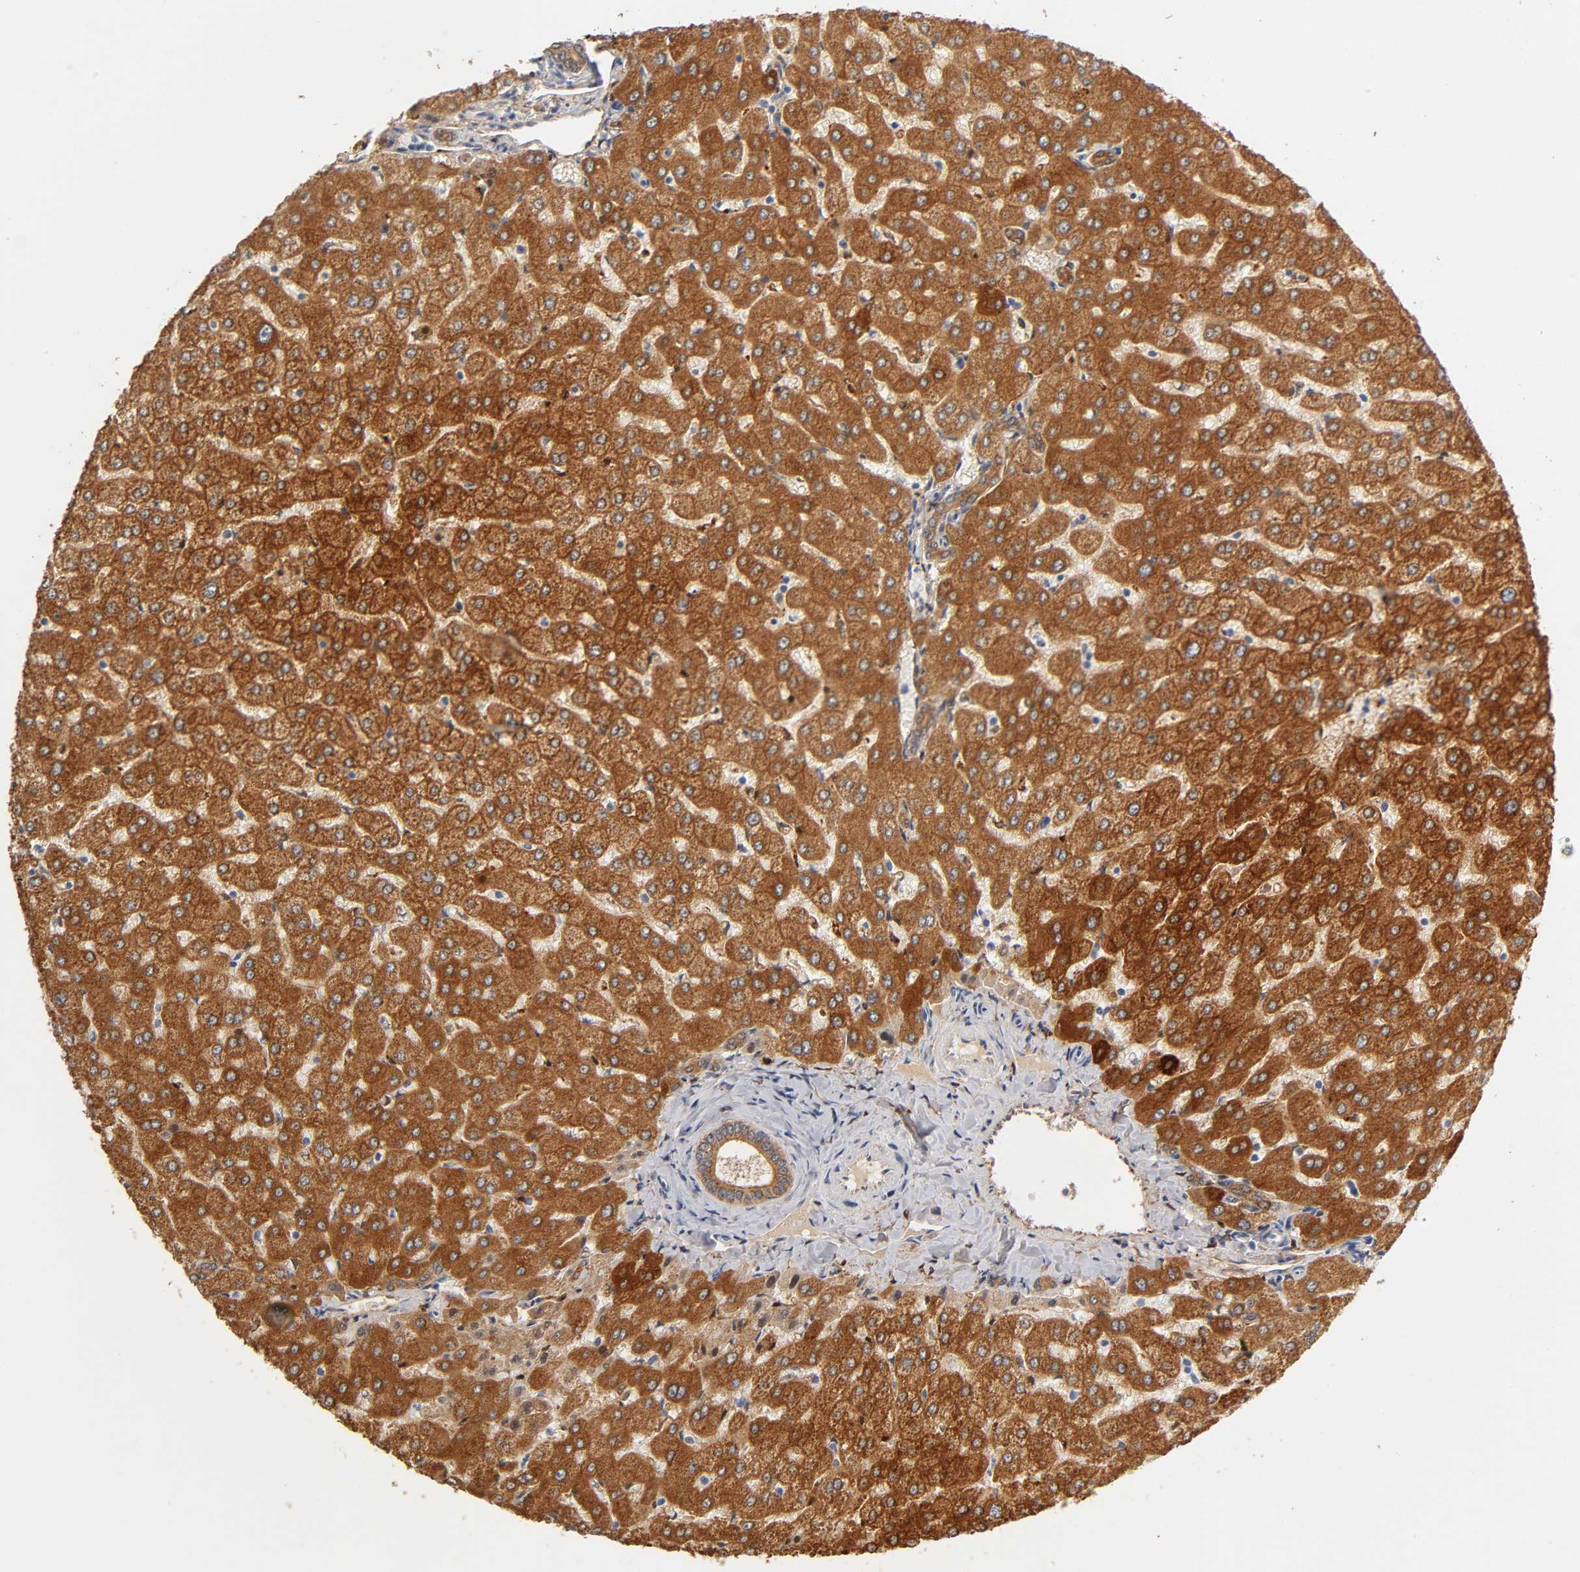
{"staining": {"intensity": "strong", "quantity": ">75%", "location": "cytoplasmic/membranous"}, "tissue": "liver", "cell_type": "Cholangiocytes", "image_type": "normal", "snomed": [{"axis": "morphology", "description": "Normal tissue, NOS"}, {"axis": "morphology", "description": "Fibrosis, NOS"}, {"axis": "topography", "description": "Liver"}], "caption": "High-magnification brightfield microscopy of benign liver stained with DAB (3,3'-diaminobenzidine) (brown) and counterstained with hematoxylin (blue). cholangiocytes exhibit strong cytoplasmic/membranous positivity is identified in about>75% of cells. Nuclei are stained in blue.", "gene": "ISG15", "patient": {"sex": "female", "age": 29}}